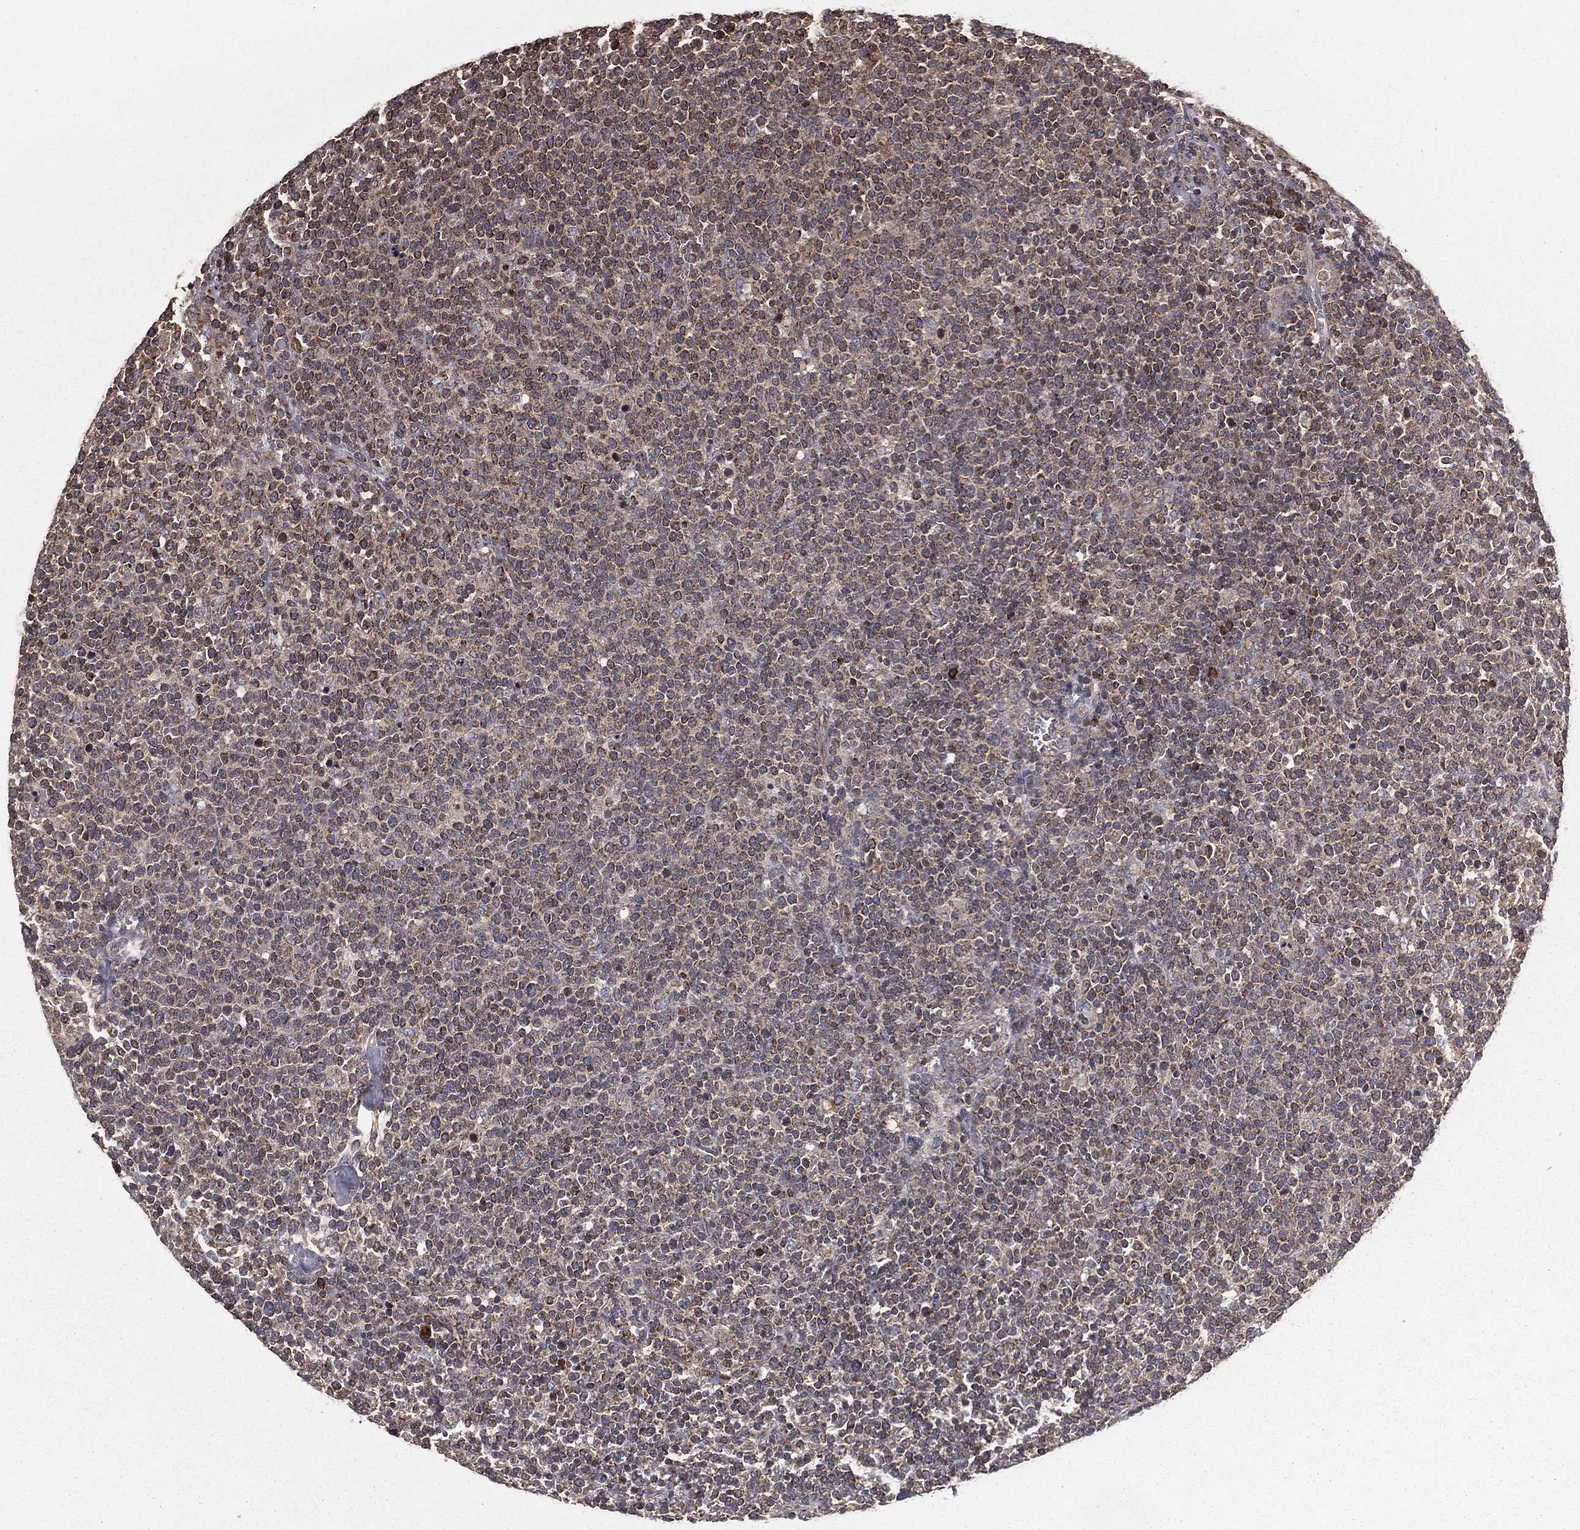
{"staining": {"intensity": "weak", "quantity": "25%-75%", "location": "cytoplasmic/membranous"}, "tissue": "lymphoma", "cell_type": "Tumor cells", "image_type": "cancer", "snomed": [{"axis": "morphology", "description": "Malignant lymphoma, non-Hodgkin's type, High grade"}, {"axis": "topography", "description": "Lymph node"}], "caption": "Human high-grade malignant lymphoma, non-Hodgkin's type stained for a protein (brown) shows weak cytoplasmic/membranous positive expression in approximately 25%-75% of tumor cells.", "gene": "OLFML1", "patient": {"sex": "male", "age": 61}}